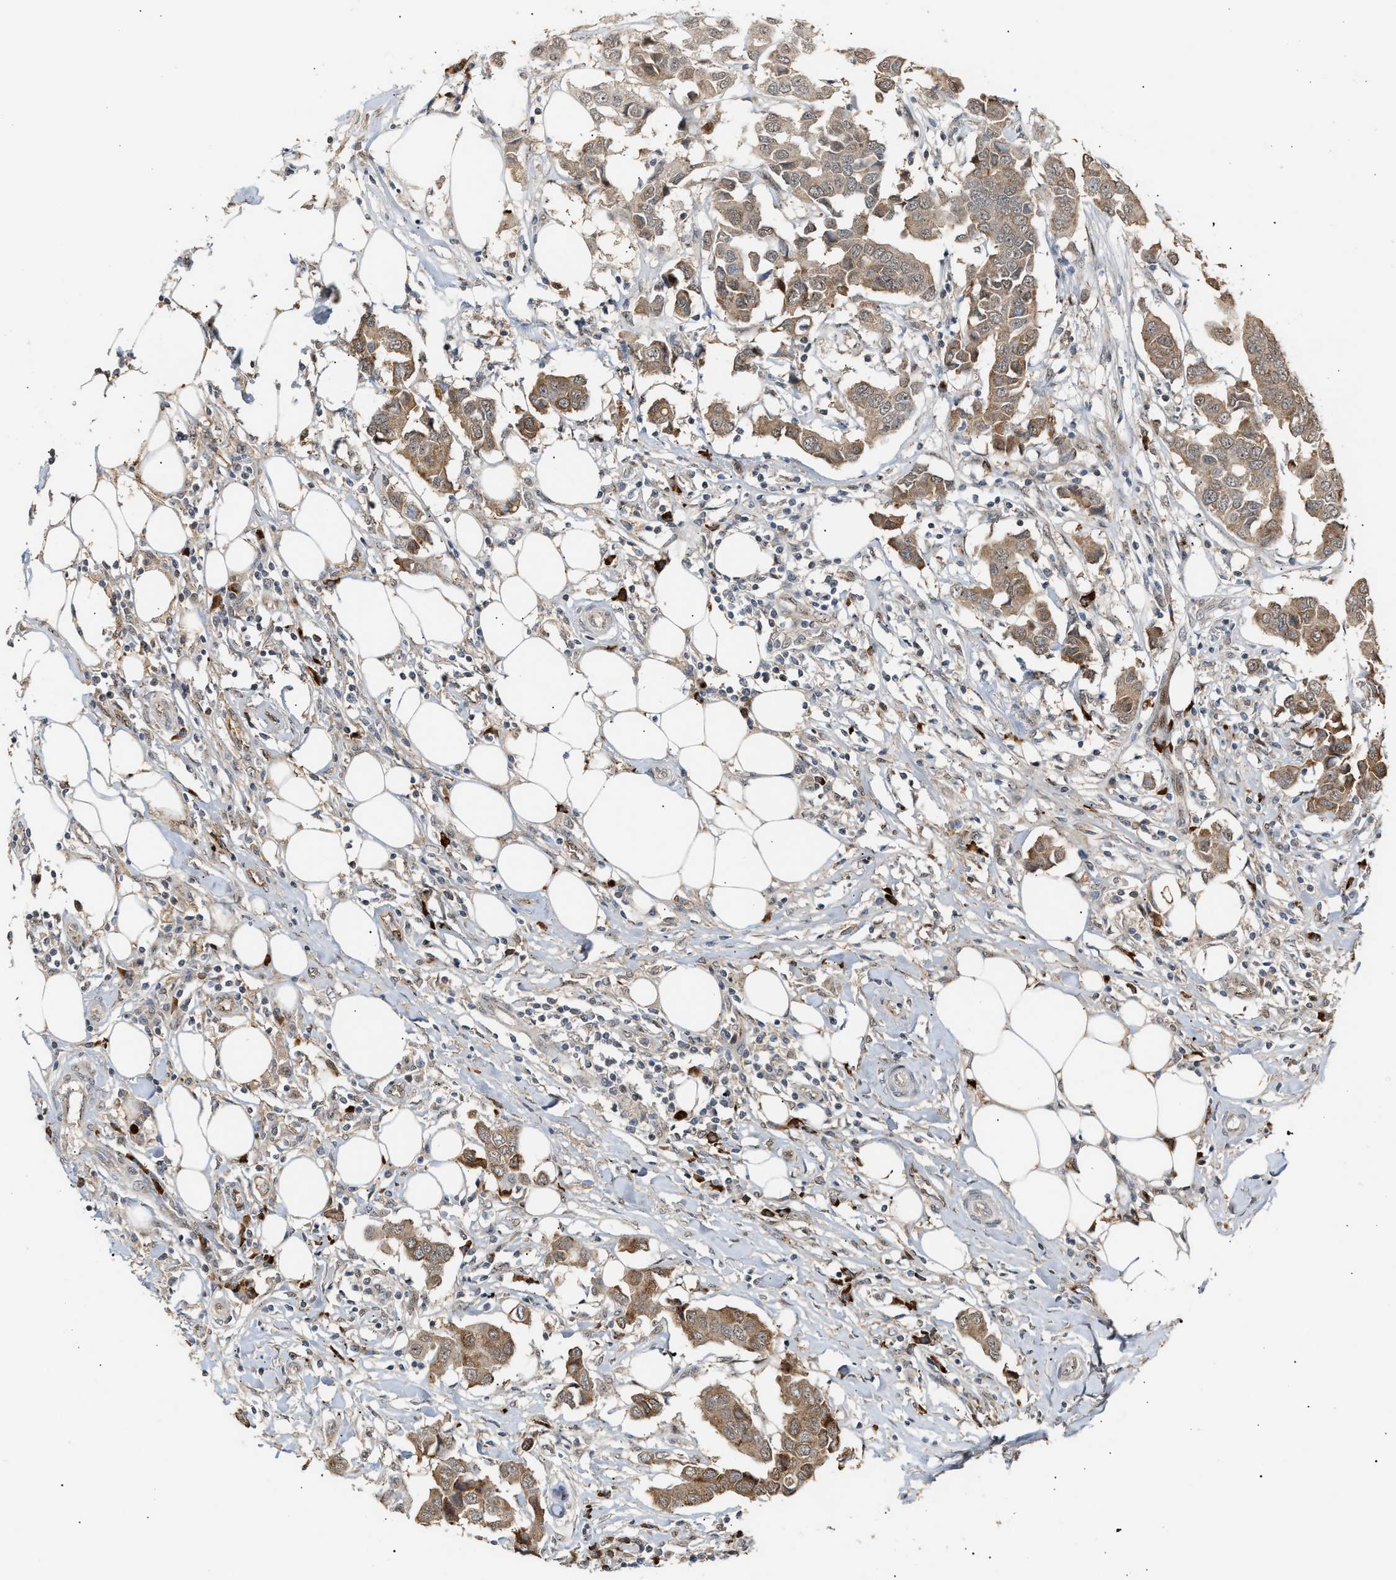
{"staining": {"intensity": "weak", "quantity": ">75%", "location": "cytoplasmic/membranous"}, "tissue": "breast cancer", "cell_type": "Tumor cells", "image_type": "cancer", "snomed": [{"axis": "morphology", "description": "Duct carcinoma"}, {"axis": "topography", "description": "Breast"}], "caption": "The micrograph shows a brown stain indicating the presence of a protein in the cytoplasmic/membranous of tumor cells in breast infiltrating ductal carcinoma. (DAB = brown stain, brightfield microscopy at high magnification).", "gene": "ZFAND5", "patient": {"sex": "female", "age": 80}}